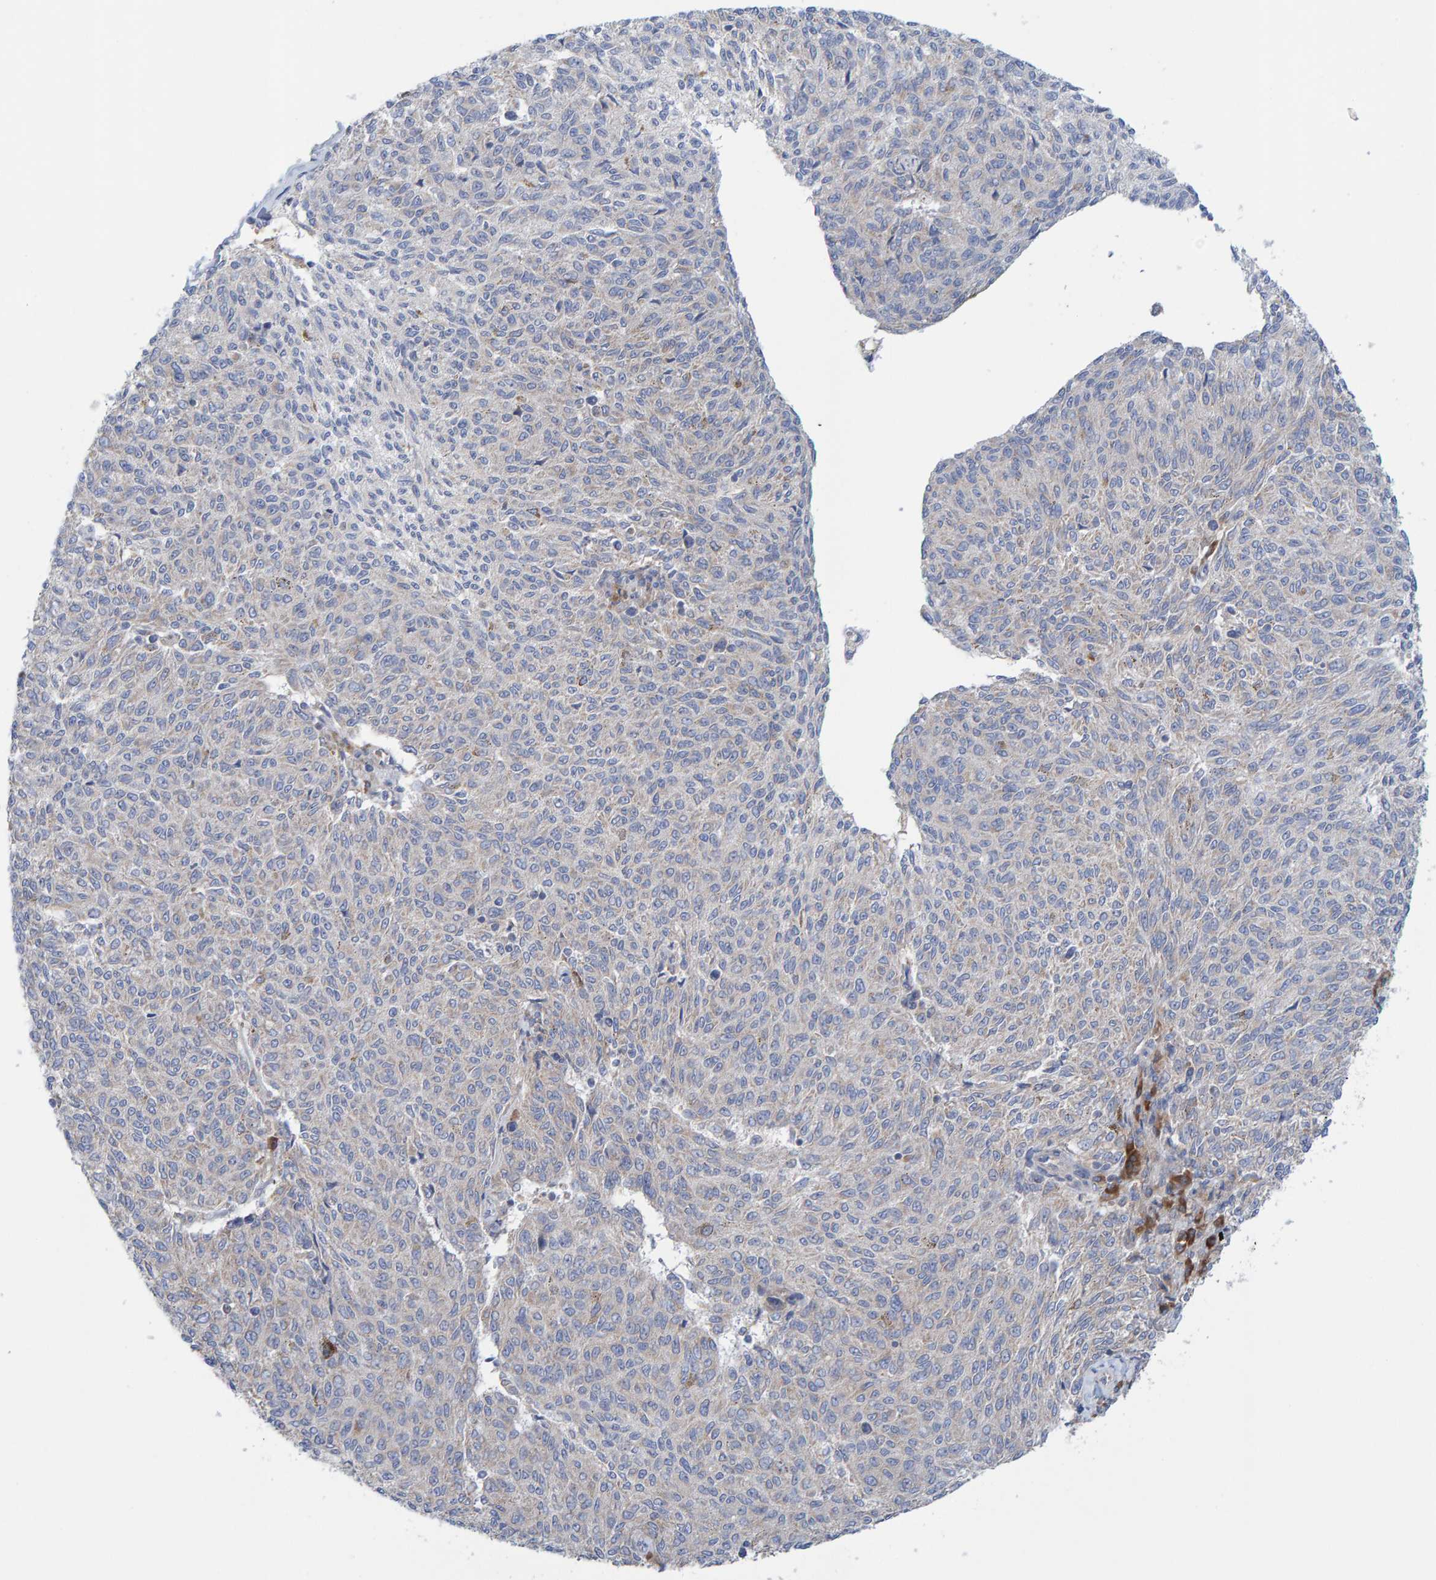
{"staining": {"intensity": "weak", "quantity": "<25%", "location": "cytoplasmic/membranous"}, "tissue": "melanoma", "cell_type": "Tumor cells", "image_type": "cancer", "snomed": [{"axis": "morphology", "description": "Malignant melanoma, NOS"}, {"axis": "topography", "description": "Skin"}], "caption": "Micrograph shows no protein expression in tumor cells of melanoma tissue. (IHC, brightfield microscopy, high magnification).", "gene": "CDK5RAP3", "patient": {"sex": "female", "age": 72}}